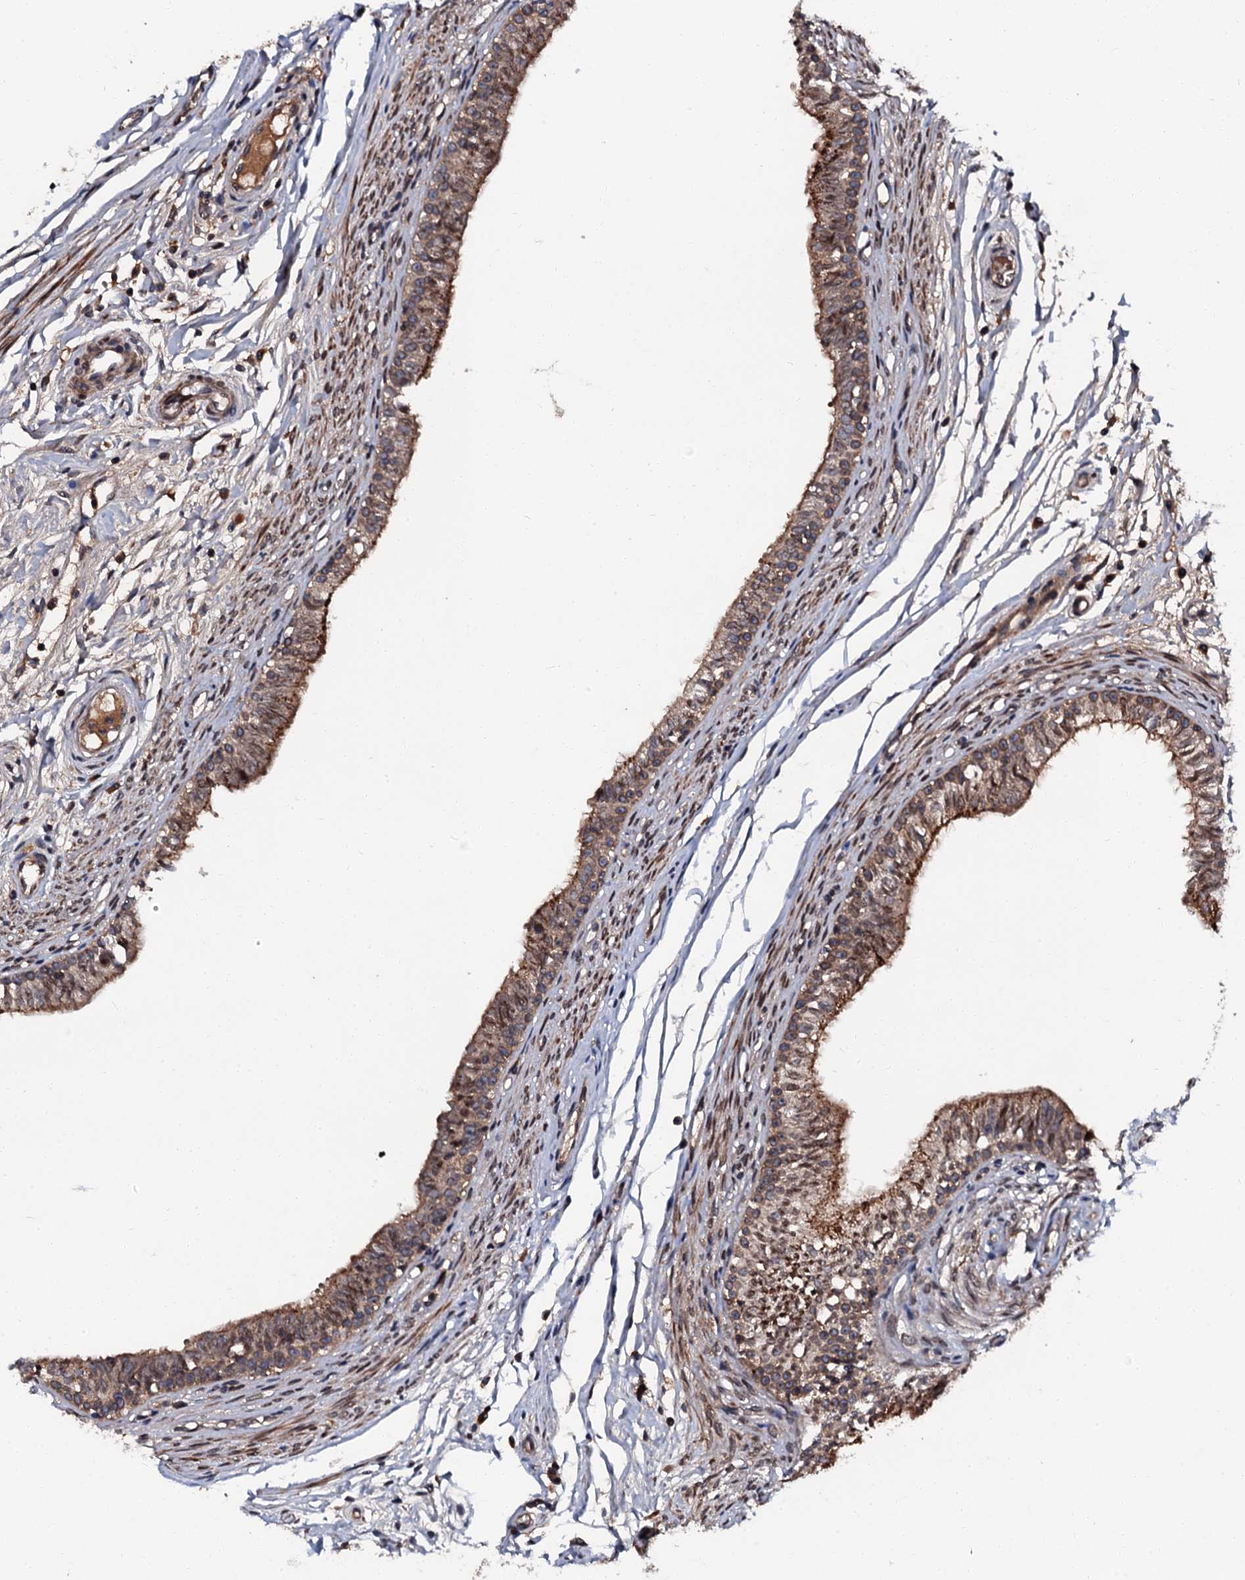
{"staining": {"intensity": "moderate", "quantity": ">75%", "location": "cytoplasmic/membranous"}, "tissue": "epididymis", "cell_type": "Glandular cells", "image_type": "normal", "snomed": [{"axis": "morphology", "description": "Normal tissue, NOS"}, {"axis": "topography", "description": "Epididymis, spermatic cord, NOS"}], "caption": "Immunohistochemical staining of benign human epididymis demonstrates moderate cytoplasmic/membranous protein staining in about >75% of glandular cells. (DAB IHC with brightfield microscopy, high magnification).", "gene": "N4BP1", "patient": {"sex": "male", "age": 22}}